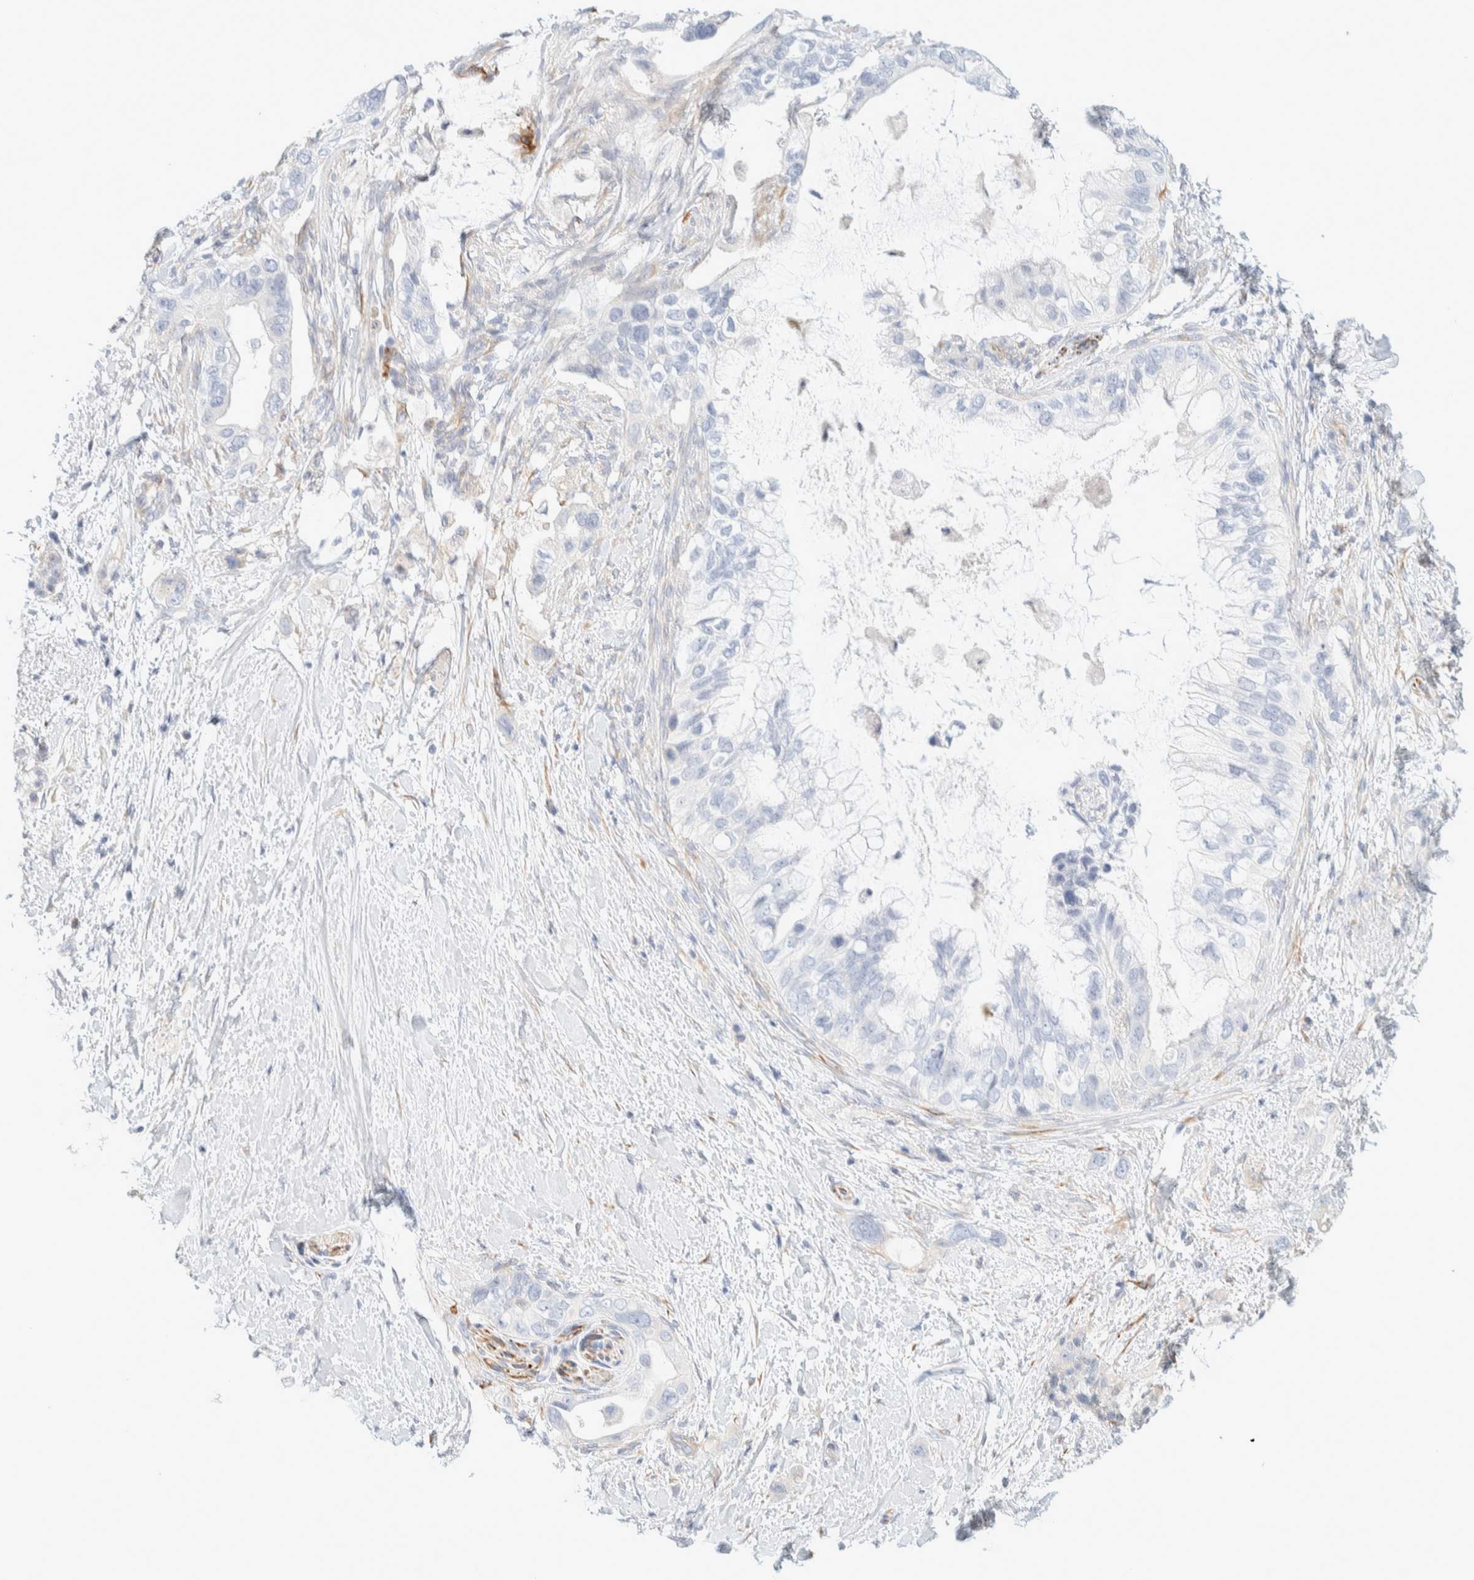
{"staining": {"intensity": "negative", "quantity": "none", "location": "none"}, "tissue": "pancreatic cancer", "cell_type": "Tumor cells", "image_type": "cancer", "snomed": [{"axis": "morphology", "description": "Adenocarcinoma, NOS"}, {"axis": "topography", "description": "Pancreas"}], "caption": "Immunohistochemistry (IHC) histopathology image of pancreatic cancer stained for a protein (brown), which demonstrates no positivity in tumor cells.", "gene": "ATCAY", "patient": {"sex": "female", "age": 56}}